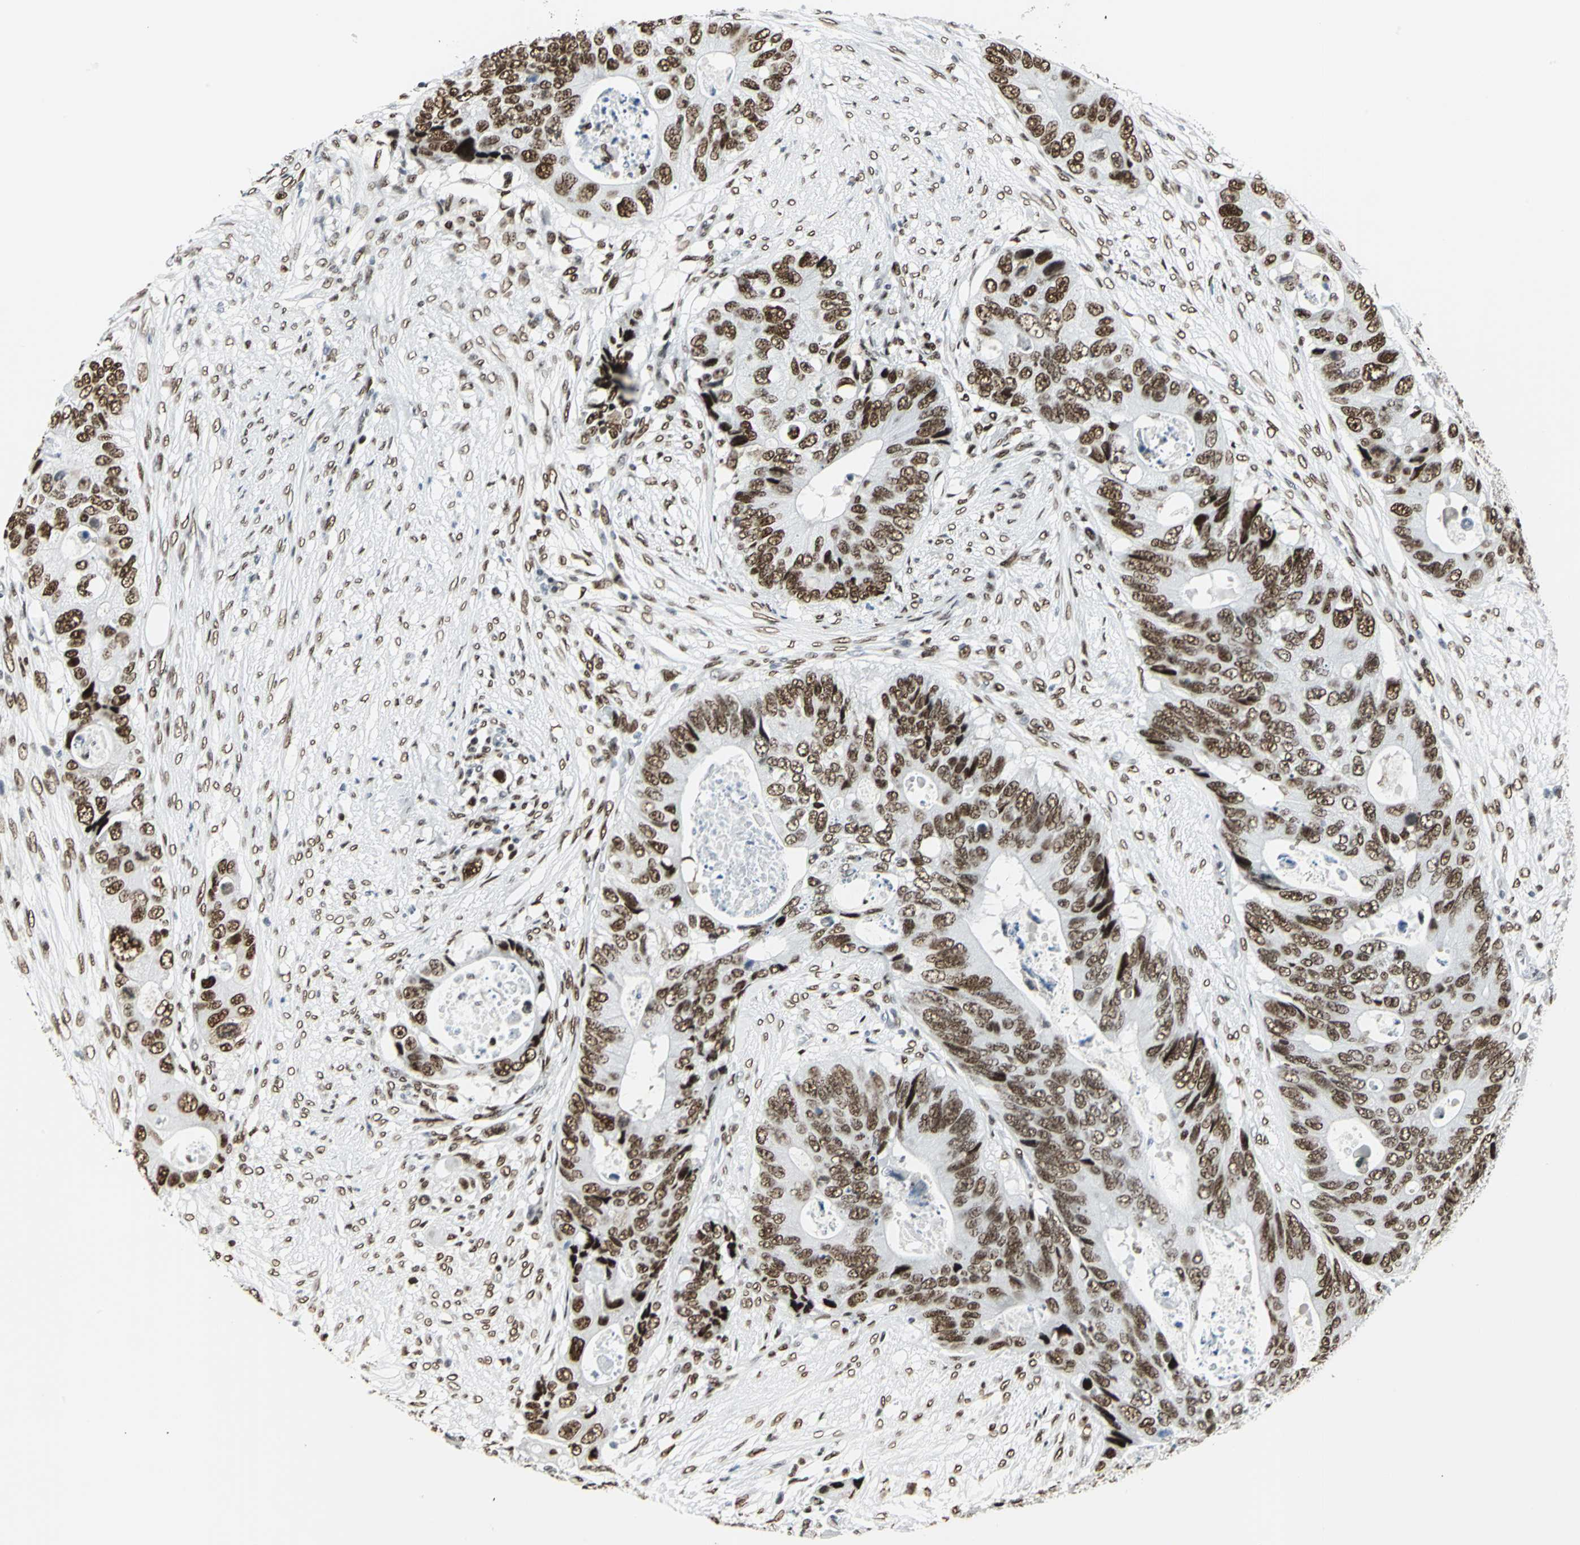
{"staining": {"intensity": "strong", "quantity": ">75%", "location": "nuclear"}, "tissue": "colorectal cancer", "cell_type": "Tumor cells", "image_type": "cancer", "snomed": [{"axis": "morphology", "description": "Adenocarcinoma, NOS"}, {"axis": "topography", "description": "Colon"}], "caption": "An immunohistochemistry histopathology image of neoplastic tissue is shown. Protein staining in brown highlights strong nuclear positivity in colorectal cancer within tumor cells.", "gene": "HDAC2", "patient": {"sex": "male", "age": 71}}